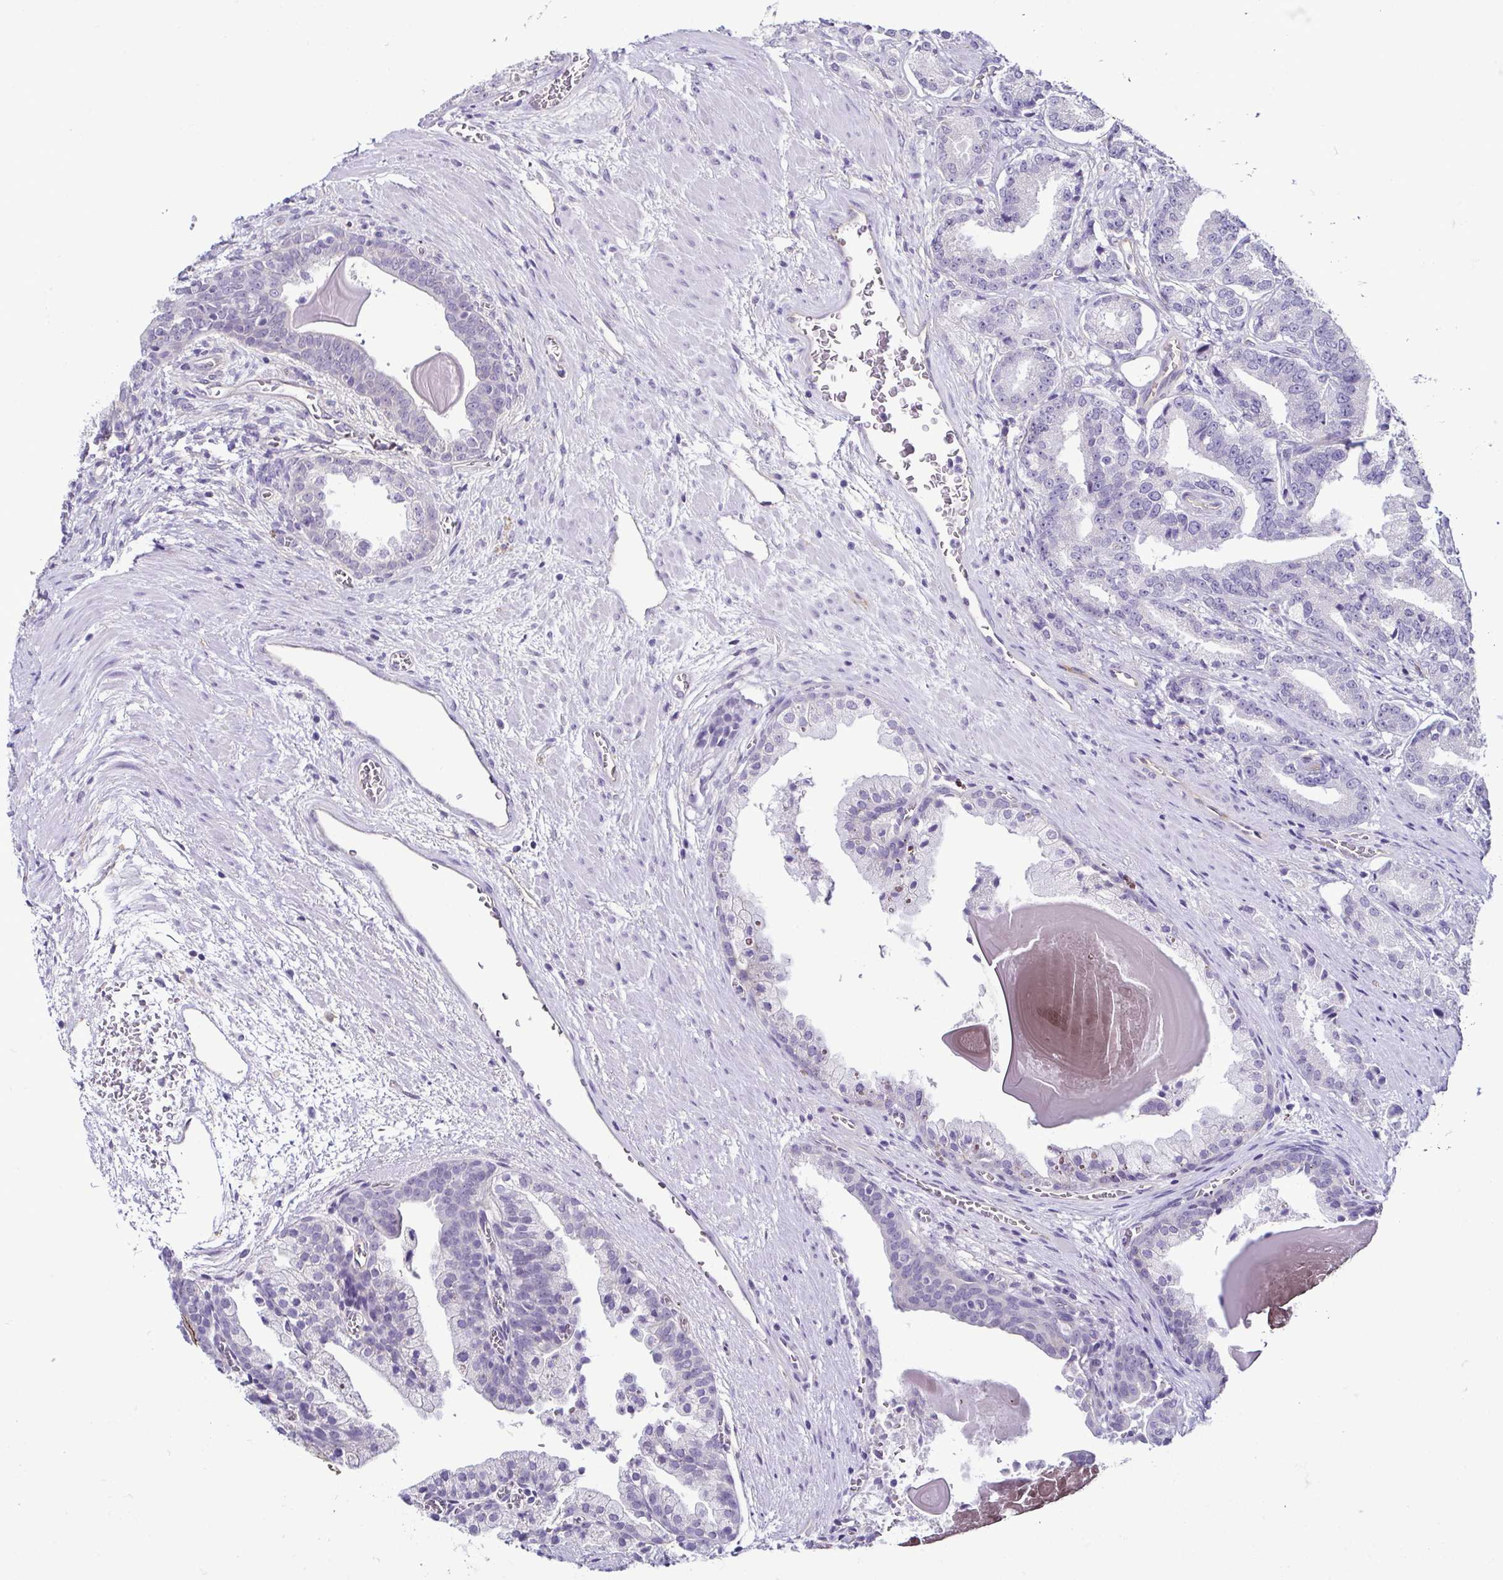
{"staining": {"intensity": "negative", "quantity": "none", "location": "none"}, "tissue": "prostate cancer", "cell_type": "Tumor cells", "image_type": "cancer", "snomed": [{"axis": "morphology", "description": "Adenocarcinoma, High grade"}, {"axis": "topography", "description": "Prostate and seminal vesicle, NOS"}], "caption": "A histopathology image of prostate adenocarcinoma (high-grade) stained for a protein reveals no brown staining in tumor cells.", "gene": "CASP14", "patient": {"sex": "male", "age": 61}}